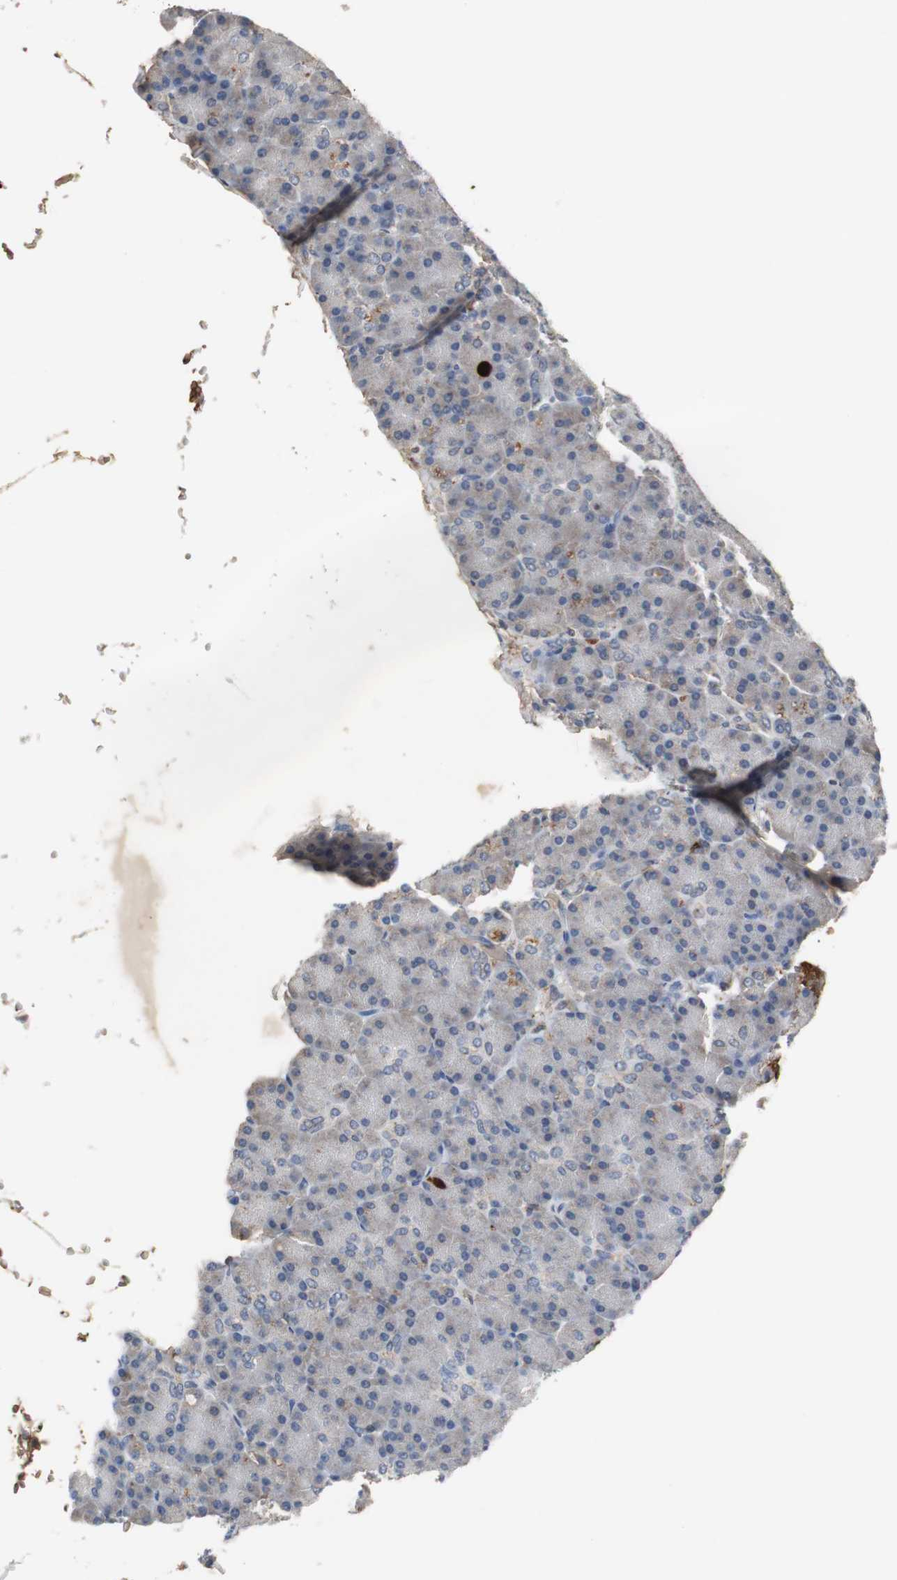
{"staining": {"intensity": "weak", "quantity": "<25%", "location": "cytoplasmic/membranous"}, "tissue": "pancreas", "cell_type": "Exocrine glandular cells", "image_type": "normal", "snomed": [{"axis": "morphology", "description": "Normal tissue, NOS"}, {"axis": "topography", "description": "Pancreas"}], "caption": "High power microscopy image of an IHC image of unremarkable pancreas, revealing no significant positivity in exocrine glandular cells. (Stains: DAB (3,3'-diaminobenzidine) immunohistochemistry (IHC) with hematoxylin counter stain, Microscopy: brightfield microscopy at high magnification).", "gene": "CALB2", "patient": {"sex": "female", "age": 43}}